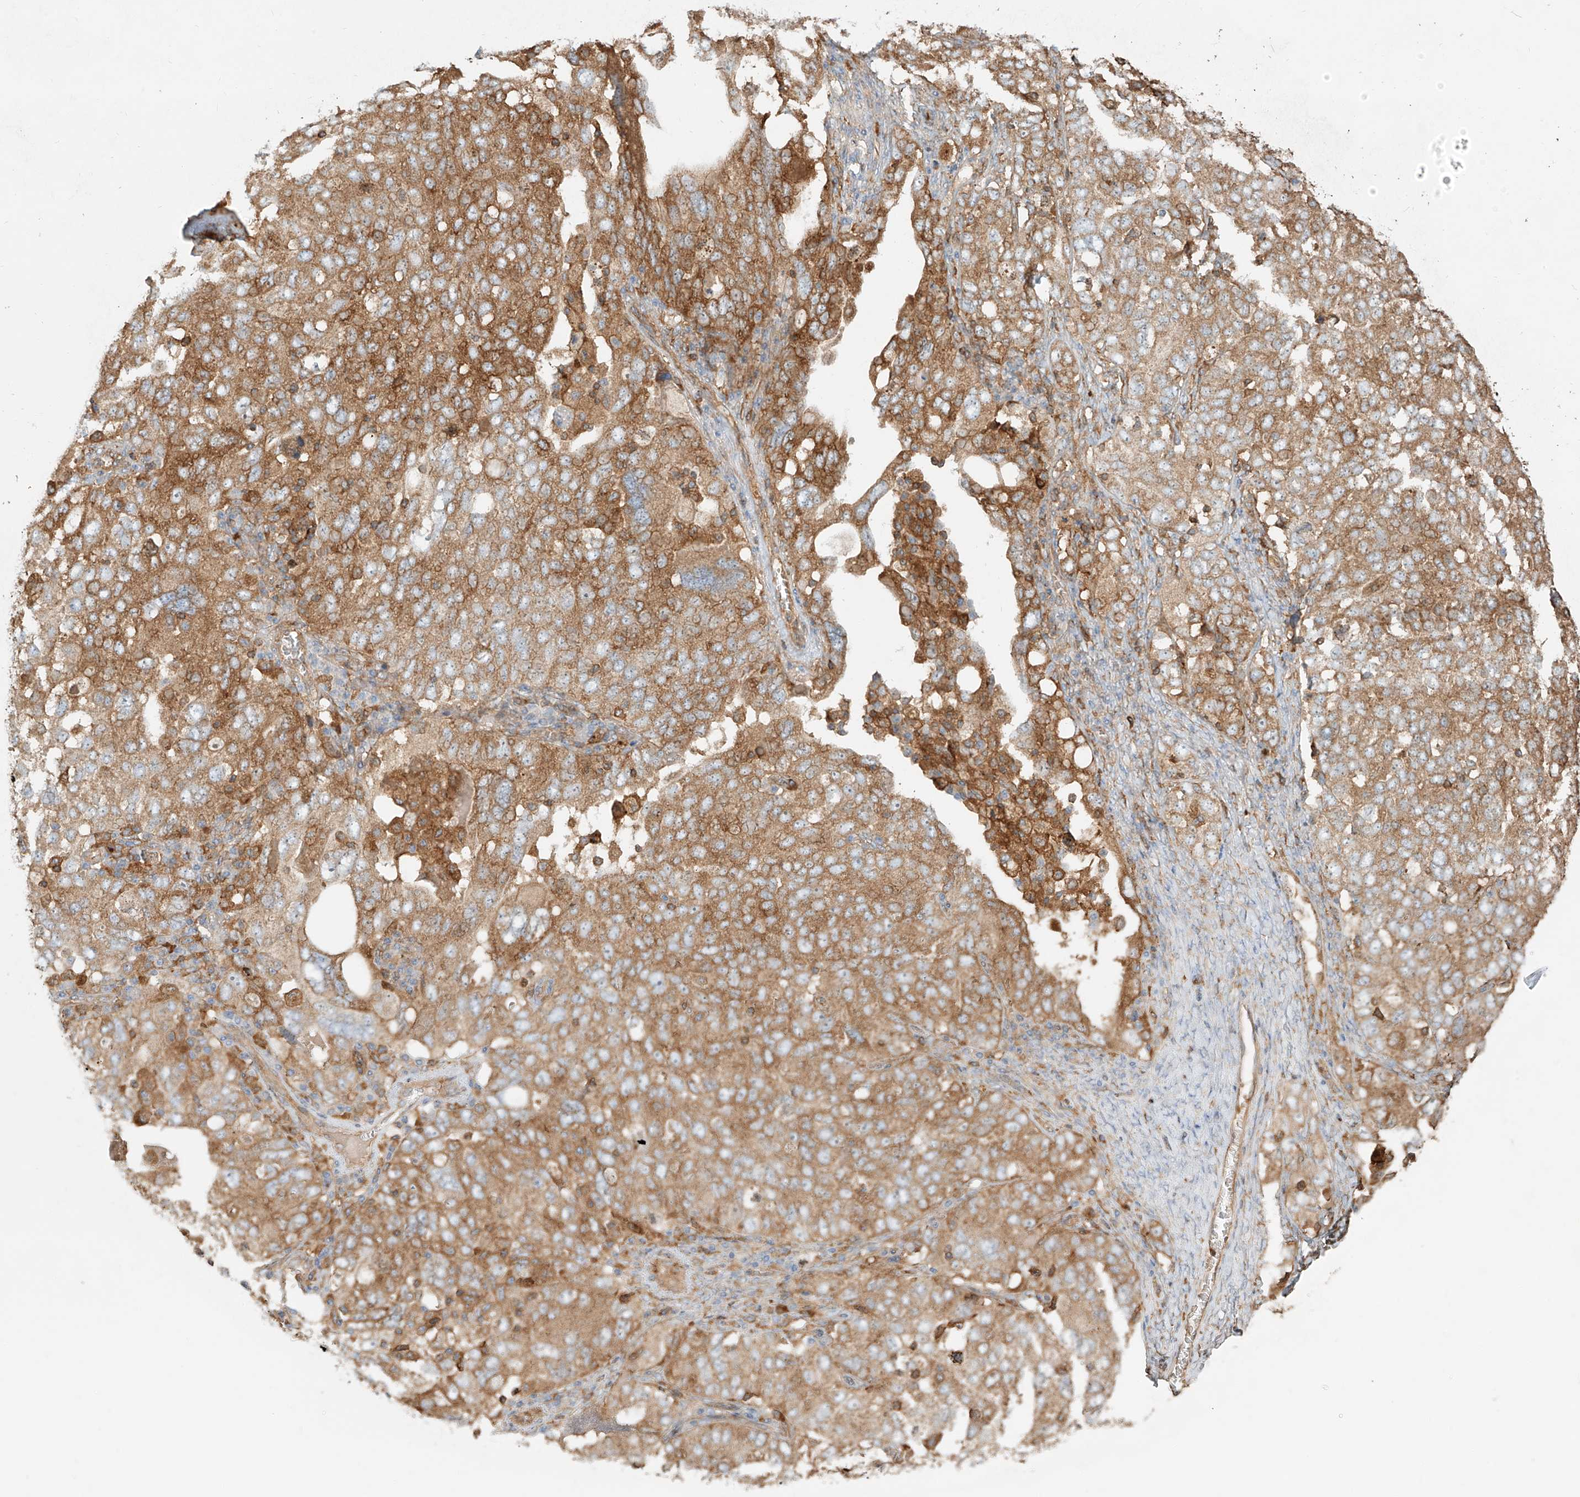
{"staining": {"intensity": "moderate", "quantity": ">75%", "location": "cytoplasmic/membranous"}, "tissue": "ovarian cancer", "cell_type": "Tumor cells", "image_type": "cancer", "snomed": [{"axis": "morphology", "description": "Carcinoma, endometroid"}, {"axis": "topography", "description": "Ovary"}], "caption": "A brown stain shows moderate cytoplasmic/membranous positivity of a protein in human ovarian endometroid carcinoma tumor cells.", "gene": "SNX9", "patient": {"sex": "female", "age": 62}}